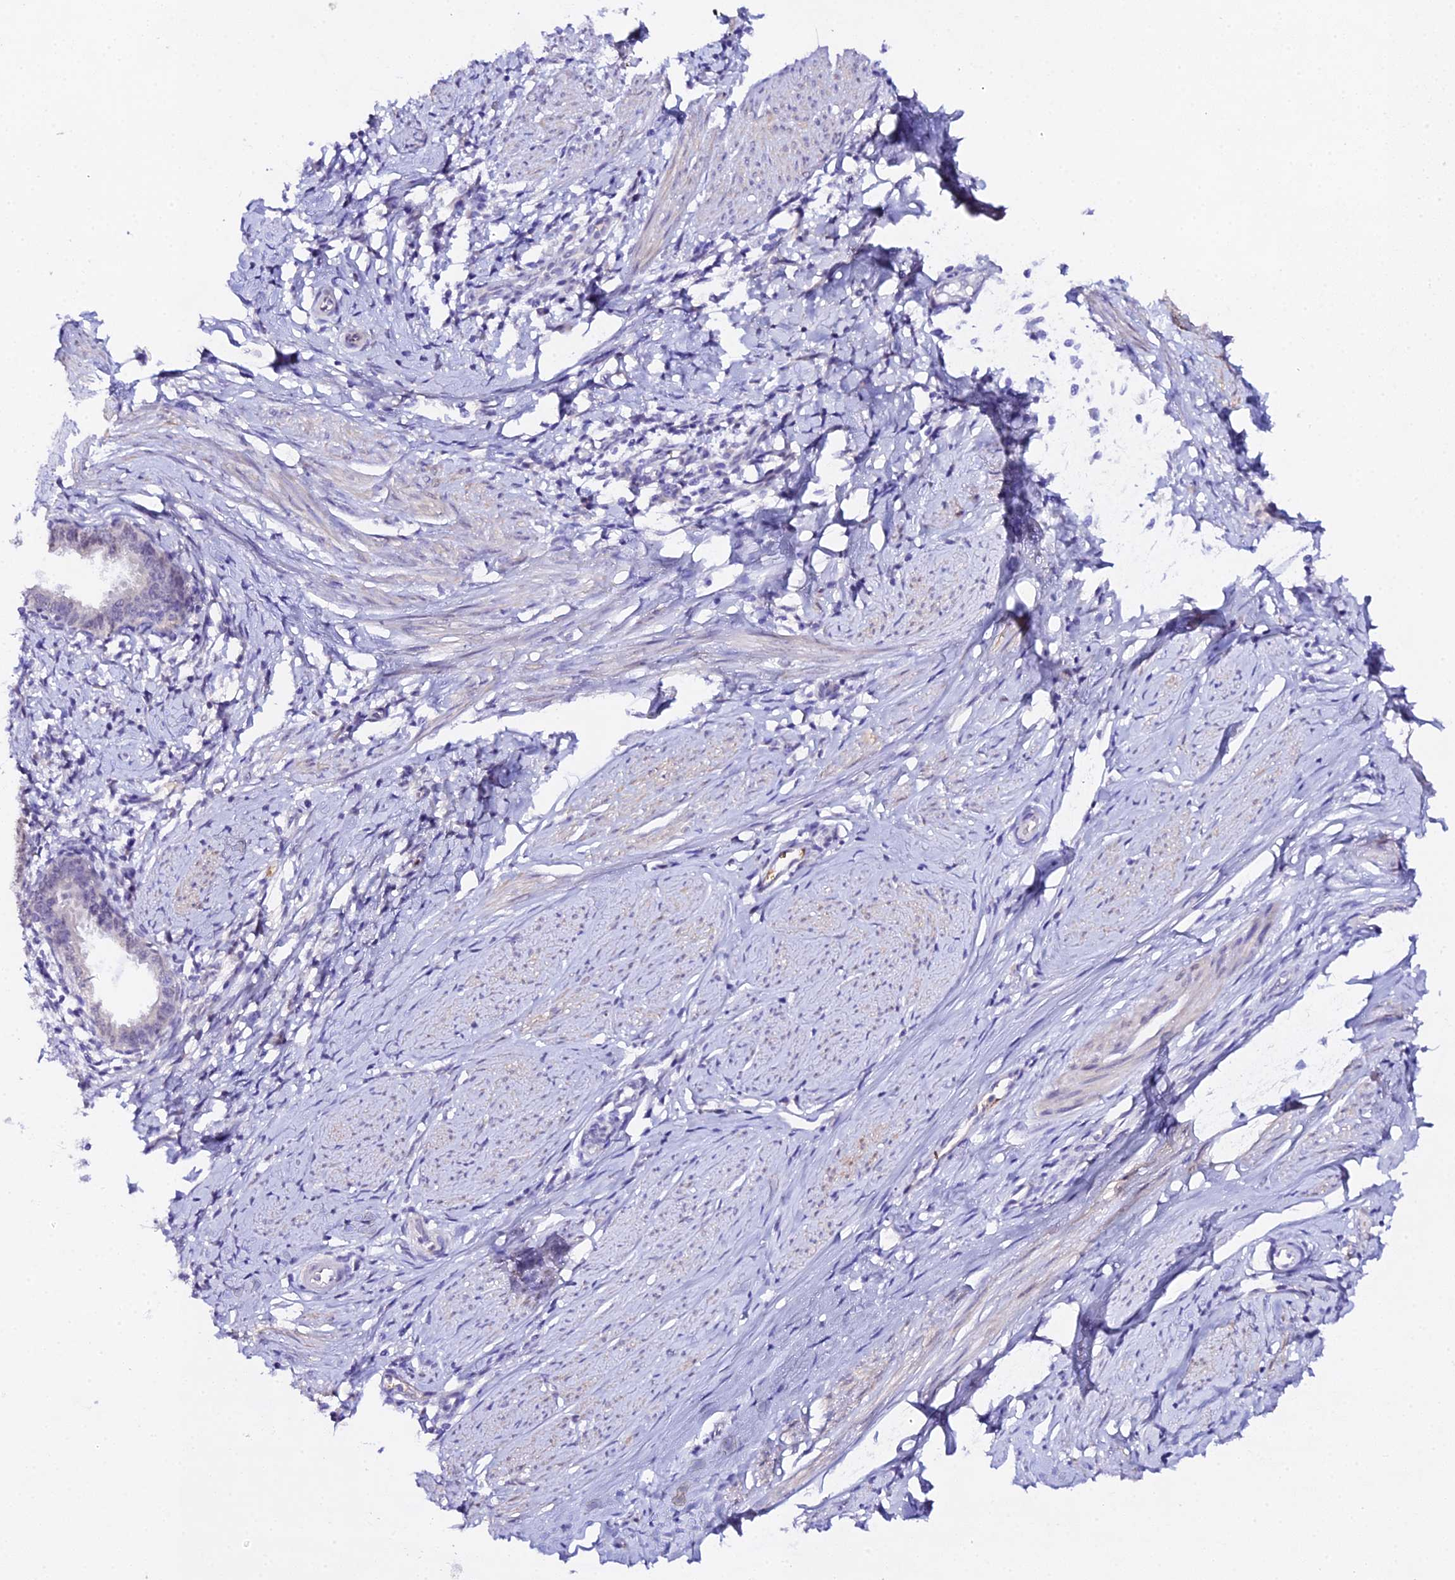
{"staining": {"intensity": "negative", "quantity": "none", "location": "none"}, "tissue": "cervical cancer", "cell_type": "Tumor cells", "image_type": "cancer", "snomed": [{"axis": "morphology", "description": "Adenocarcinoma, NOS"}, {"axis": "topography", "description": "Cervix"}], "caption": "DAB (3,3'-diaminobenzidine) immunohistochemical staining of adenocarcinoma (cervical) shows no significant staining in tumor cells.", "gene": "CFAP45", "patient": {"sex": "female", "age": 36}}